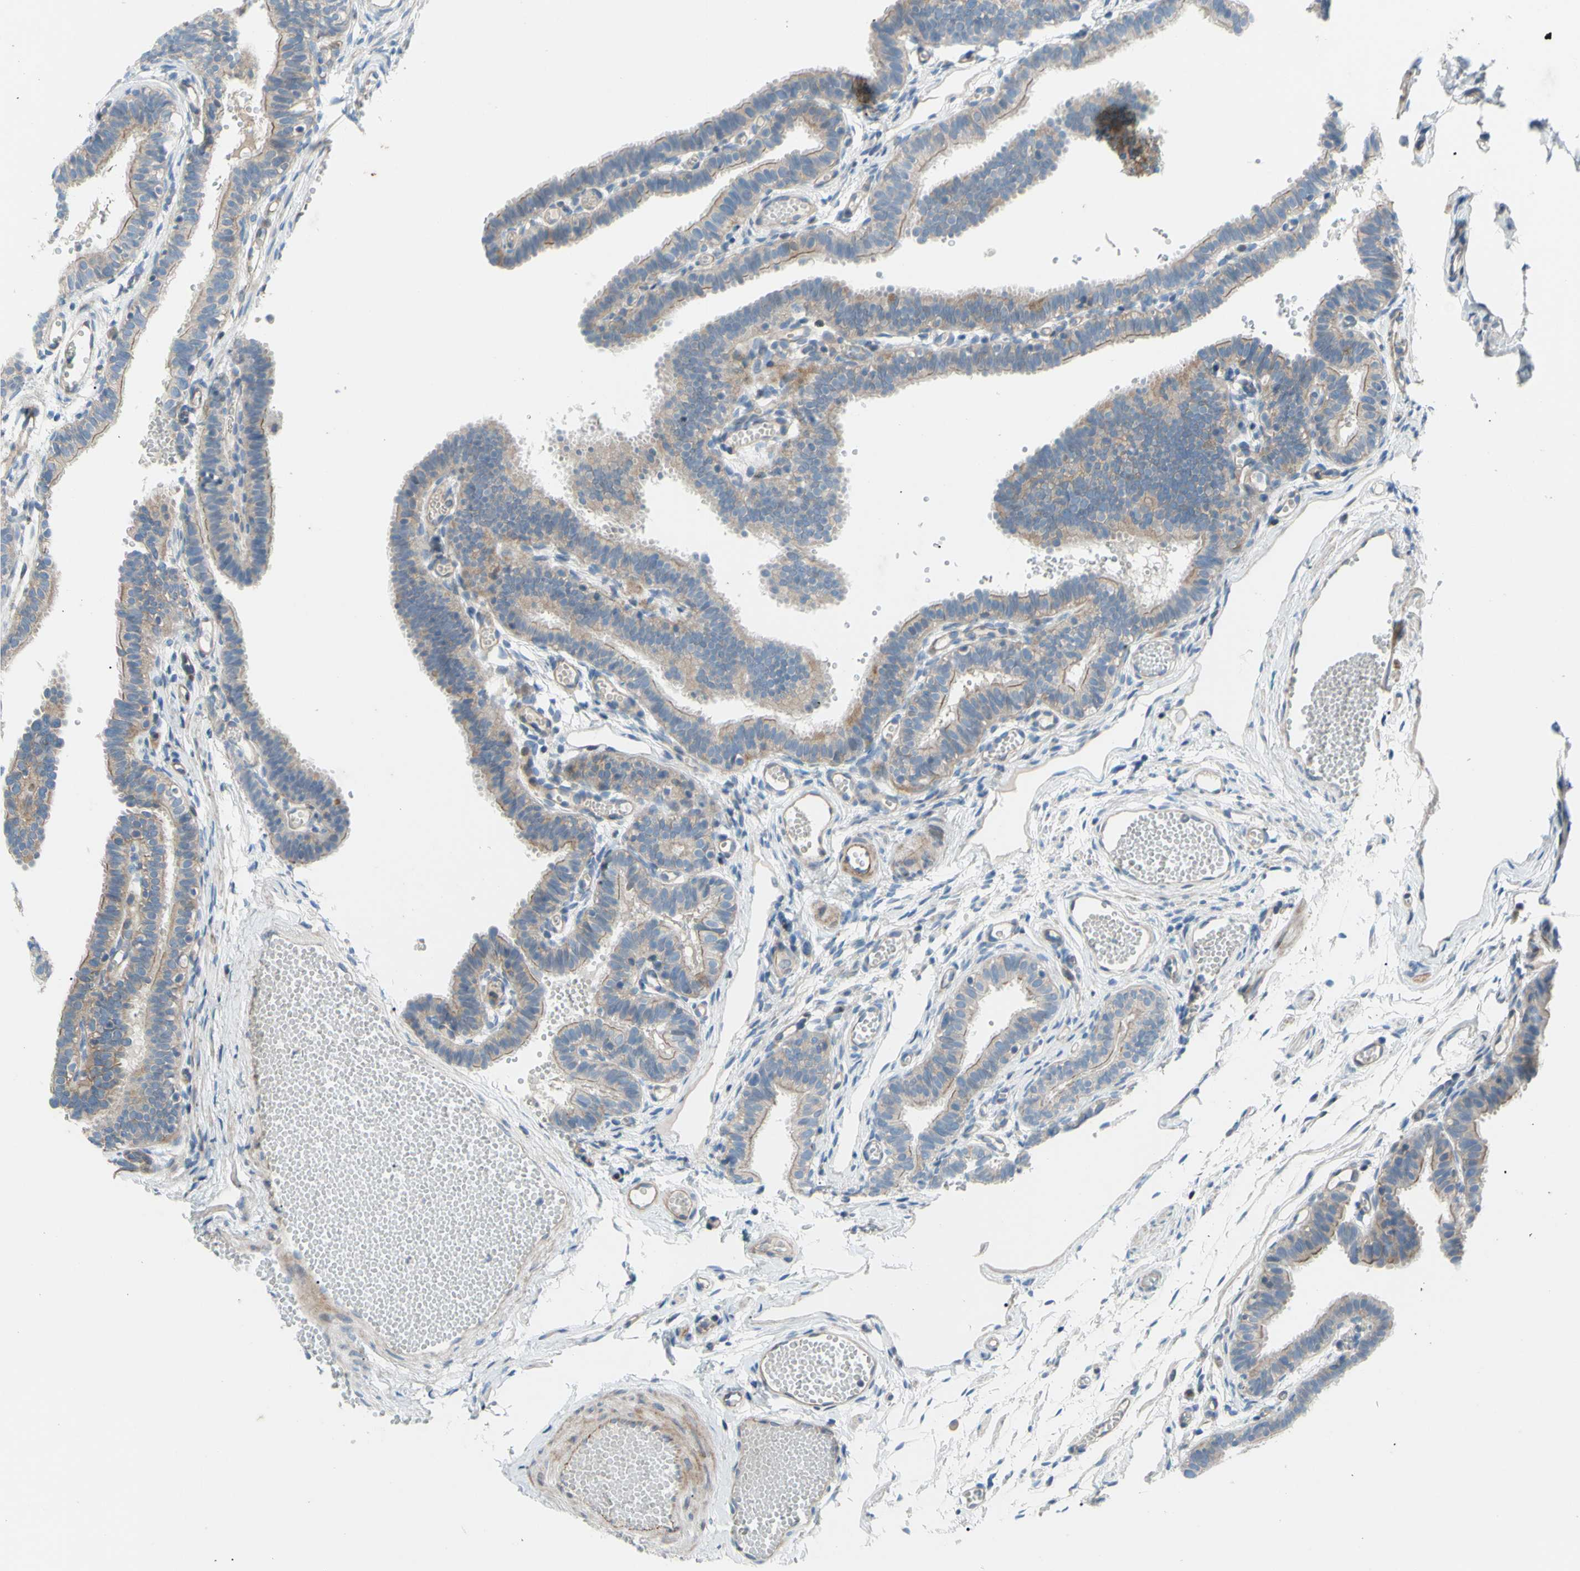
{"staining": {"intensity": "weak", "quantity": ">75%", "location": "cytoplasmic/membranous"}, "tissue": "fallopian tube", "cell_type": "Glandular cells", "image_type": "normal", "snomed": [{"axis": "morphology", "description": "Normal tissue, NOS"}, {"axis": "topography", "description": "Fallopian tube"}, {"axis": "topography", "description": "Placenta"}], "caption": "Weak cytoplasmic/membranous staining is present in approximately >75% of glandular cells in unremarkable fallopian tube.", "gene": "PAK2", "patient": {"sex": "female", "age": 34}}